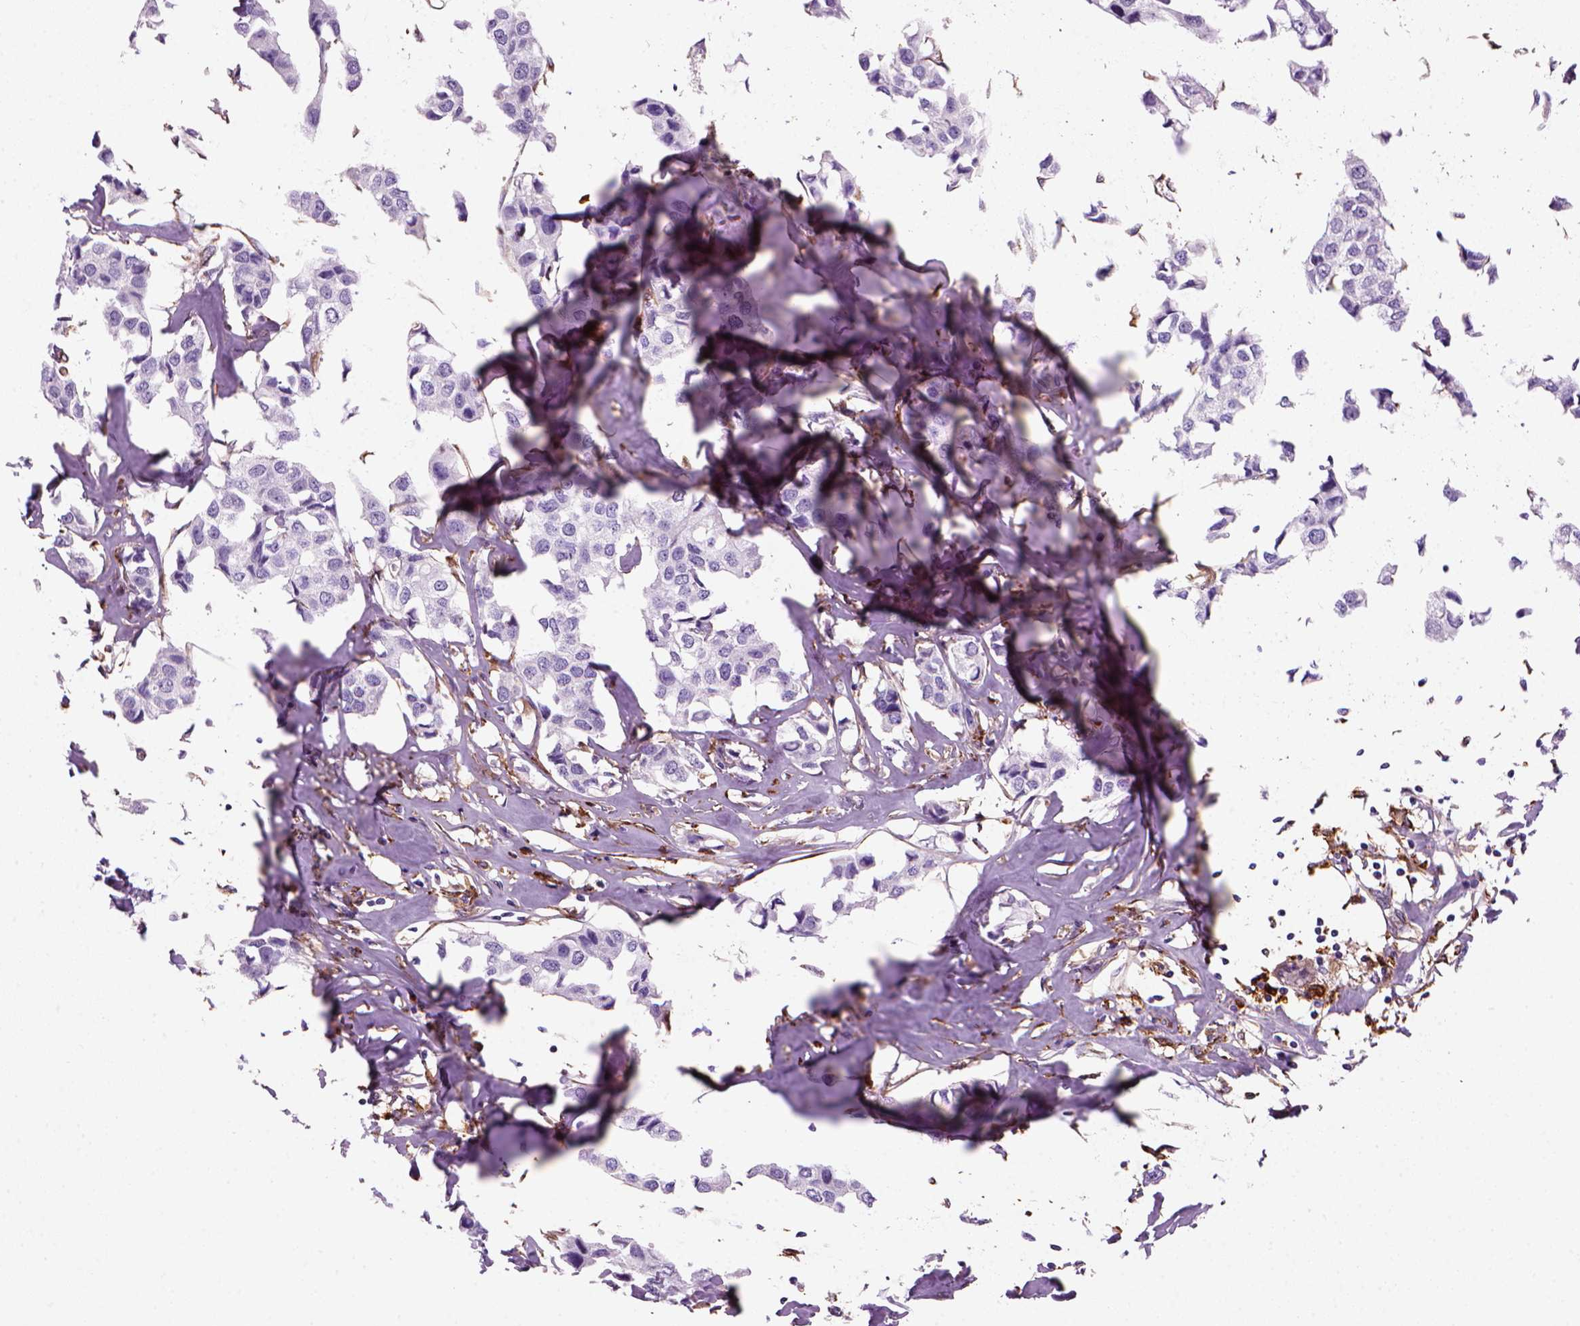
{"staining": {"intensity": "negative", "quantity": "none", "location": "none"}, "tissue": "breast cancer", "cell_type": "Tumor cells", "image_type": "cancer", "snomed": [{"axis": "morphology", "description": "Duct carcinoma"}, {"axis": "topography", "description": "Breast"}], "caption": "An image of breast cancer stained for a protein shows no brown staining in tumor cells.", "gene": "MARCKS", "patient": {"sex": "female", "age": 80}}